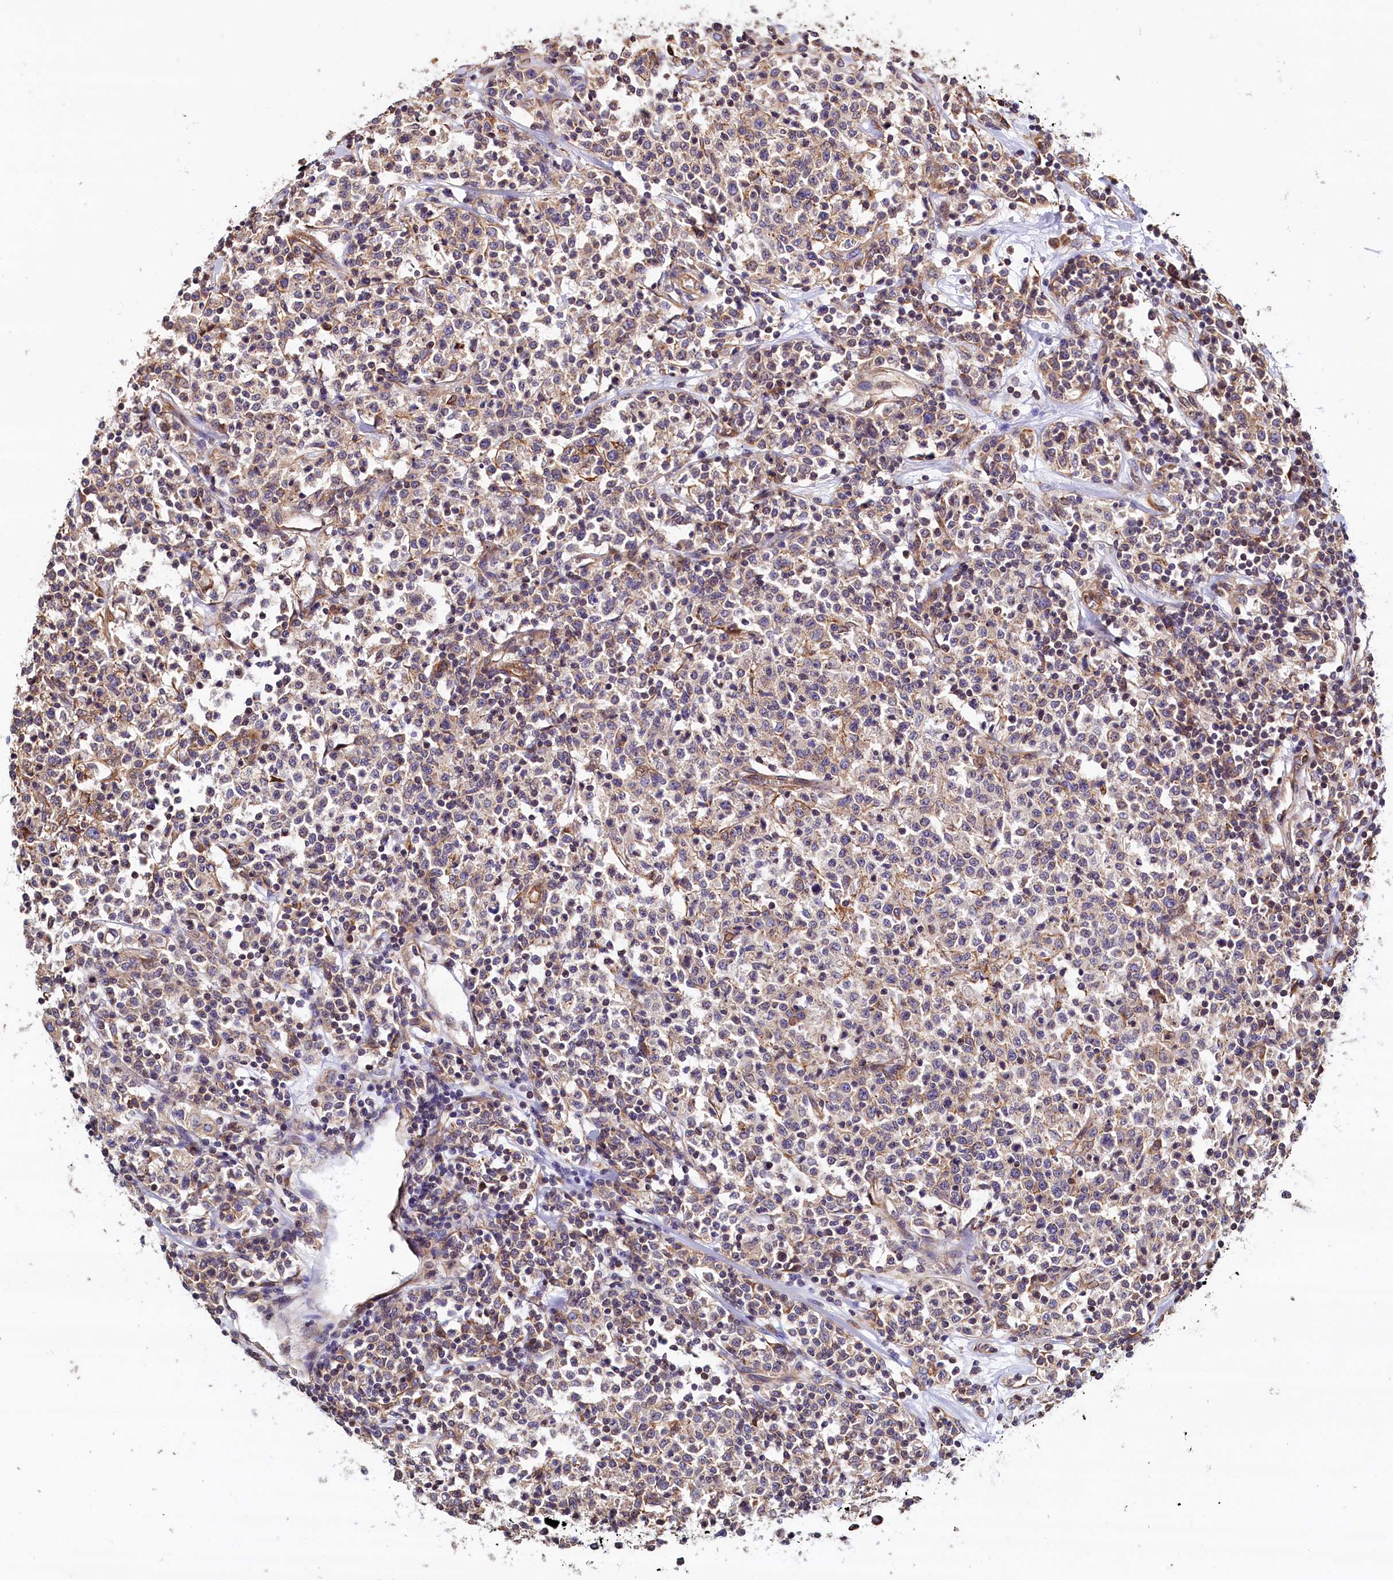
{"staining": {"intensity": "weak", "quantity": "25%-75%", "location": "cytoplasmic/membranous"}, "tissue": "lymphoma", "cell_type": "Tumor cells", "image_type": "cancer", "snomed": [{"axis": "morphology", "description": "Malignant lymphoma, non-Hodgkin's type, Low grade"}, {"axis": "topography", "description": "Small intestine"}], "caption": "Lymphoma stained with a protein marker demonstrates weak staining in tumor cells.", "gene": "ATXN2L", "patient": {"sex": "female", "age": 59}}